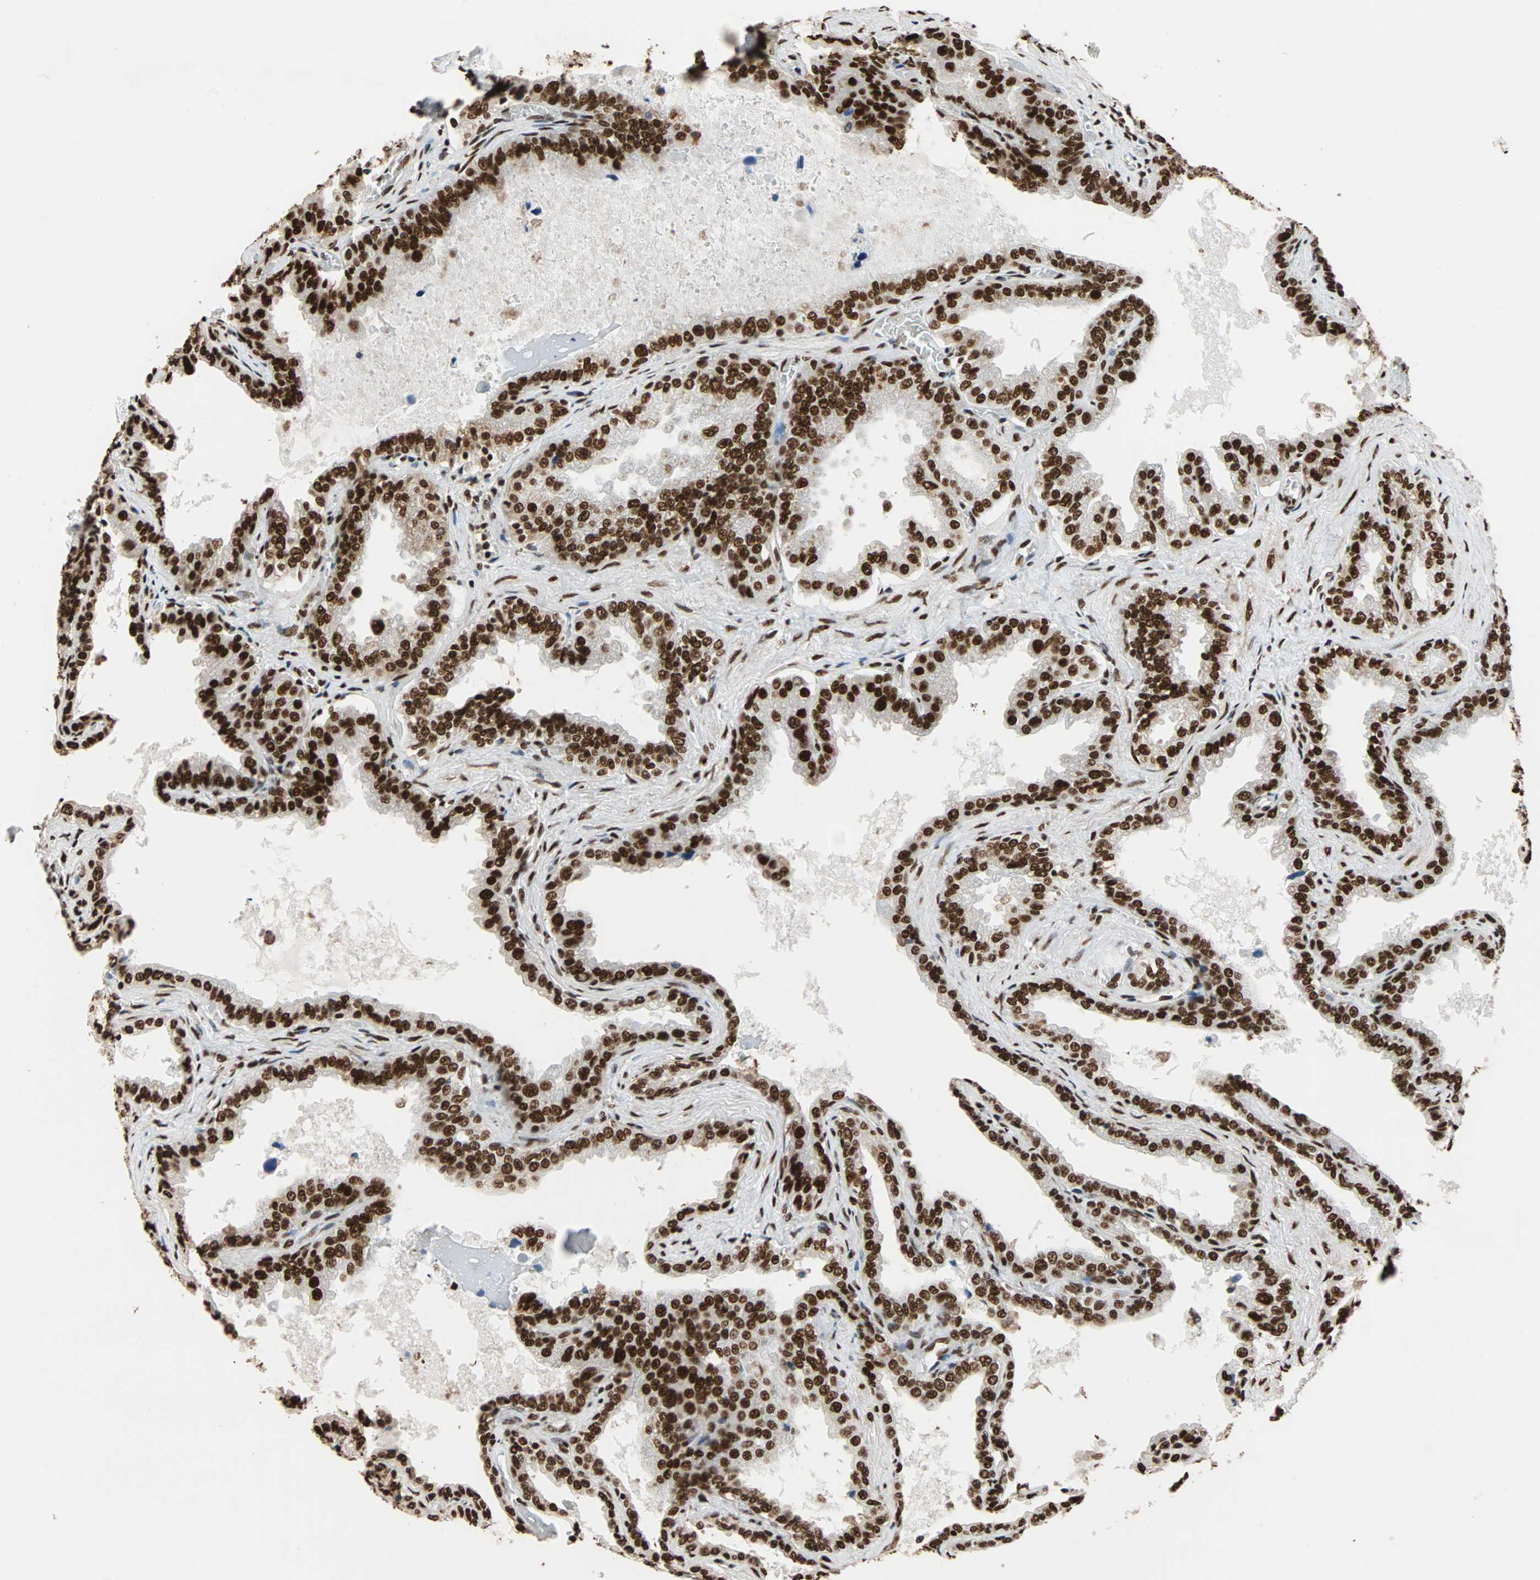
{"staining": {"intensity": "strong", "quantity": ">75%", "location": "nuclear"}, "tissue": "seminal vesicle", "cell_type": "Glandular cells", "image_type": "normal", "snomed": [{"axis": "morphology", "description": "Normal tissue, NOS"}, {"axis": "topography", "description": "Seminal veicle"}], "caption": "A high amount of strong nuclear expression is appreciated in approximately >75% of glandular cells in unremarkable seminal vesicle.", "gene": "ILF2", "patient": {"sex": "male", "age": 46}}